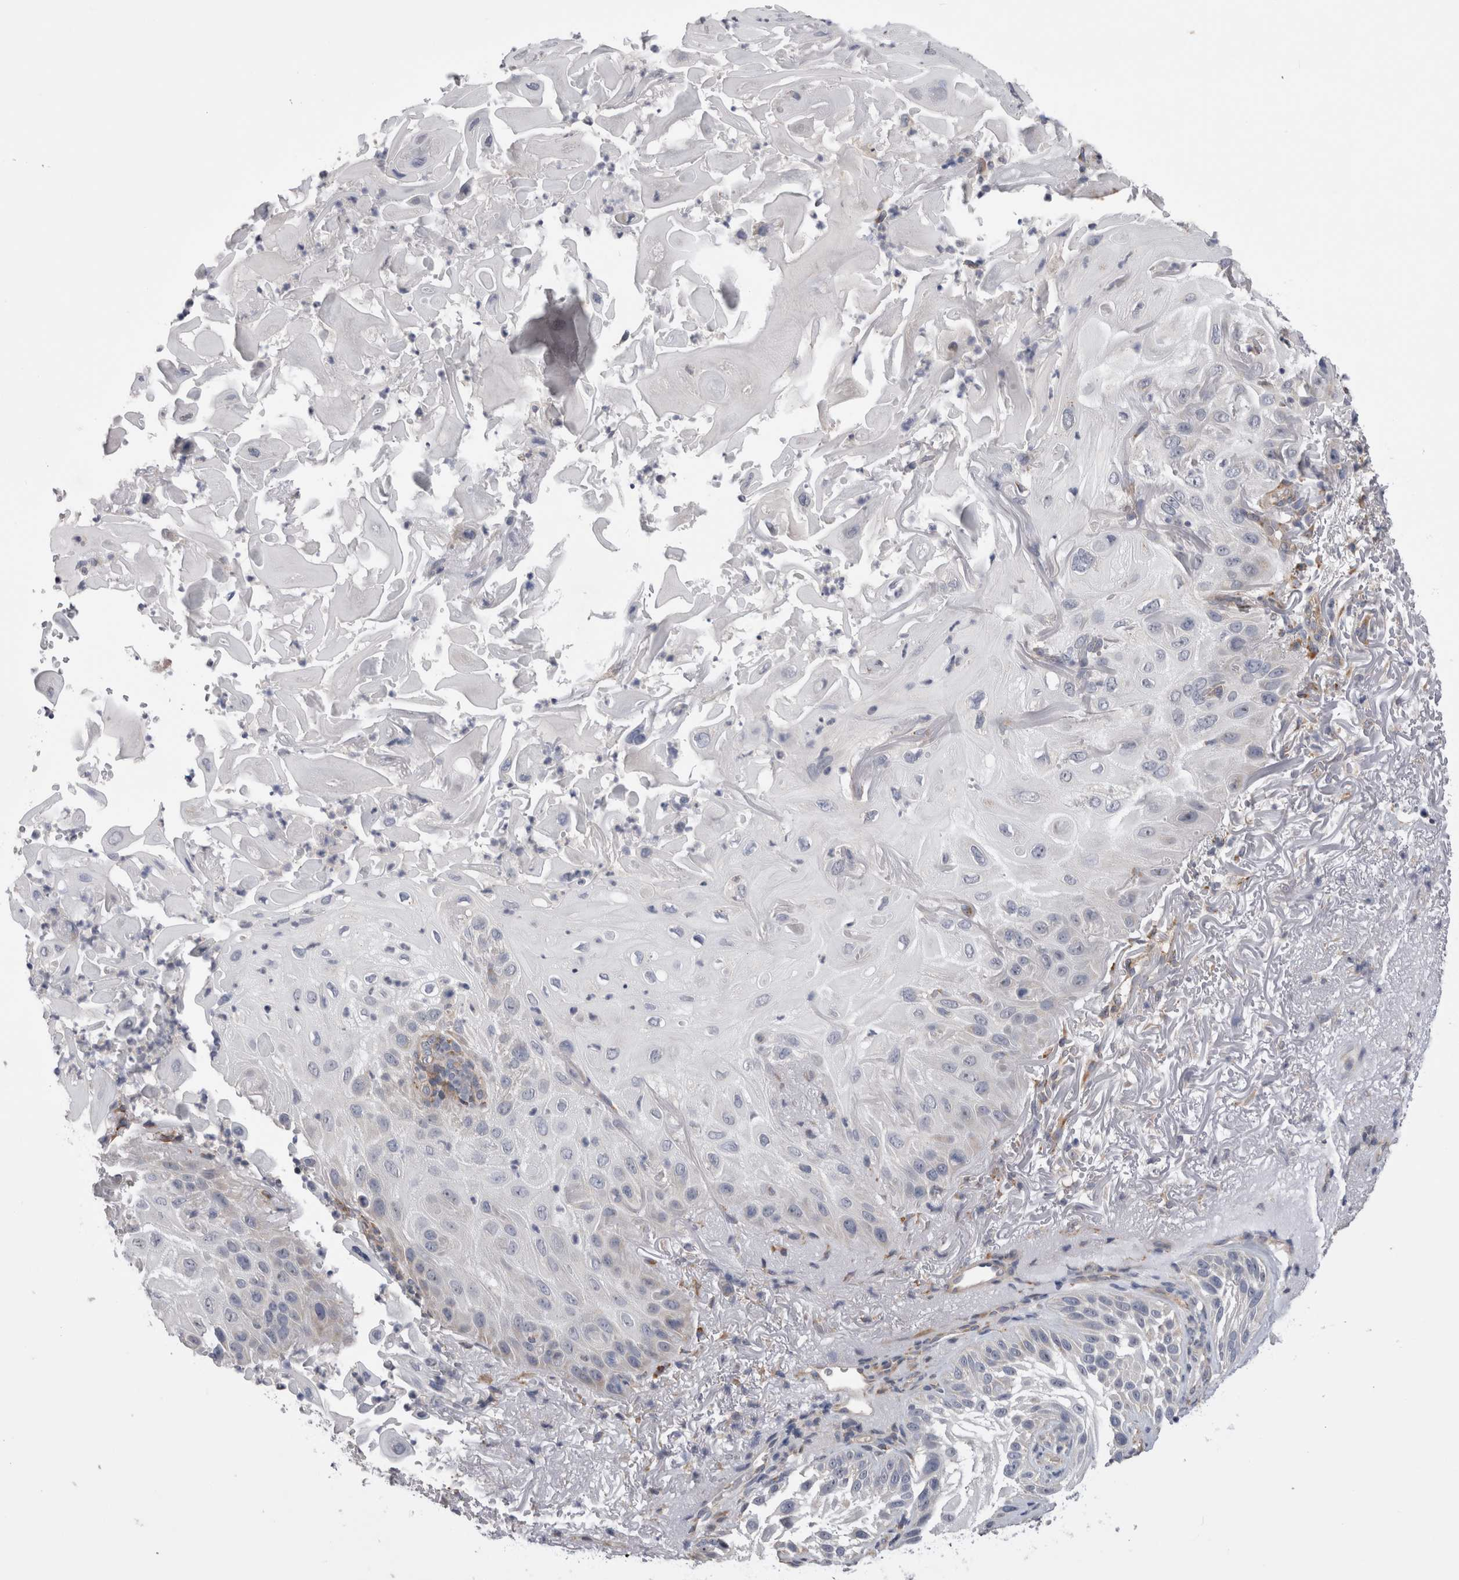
{"staining": {"intensity": "negative", "quantity": "none", "location": "none"}, "tissue": "skin cancer", "cell_type": "Tumor cells", "image_type": "cancer", "snomed": [{"axis": "morphology", "description": "Squamous cell carcinoma, NOS"}, {"axis": "topography", "description": "Skin"}], "caption": "A photomicrograph of human skin cancer is negative for staining in tumor cells. (DAB (3,3'-diaminobenzidine) immunohistochemistry visualized using brightfield microscopy, high magnification).", "gene": "ARHGAP29", "patient": {"sex": "female", "age": 77}}